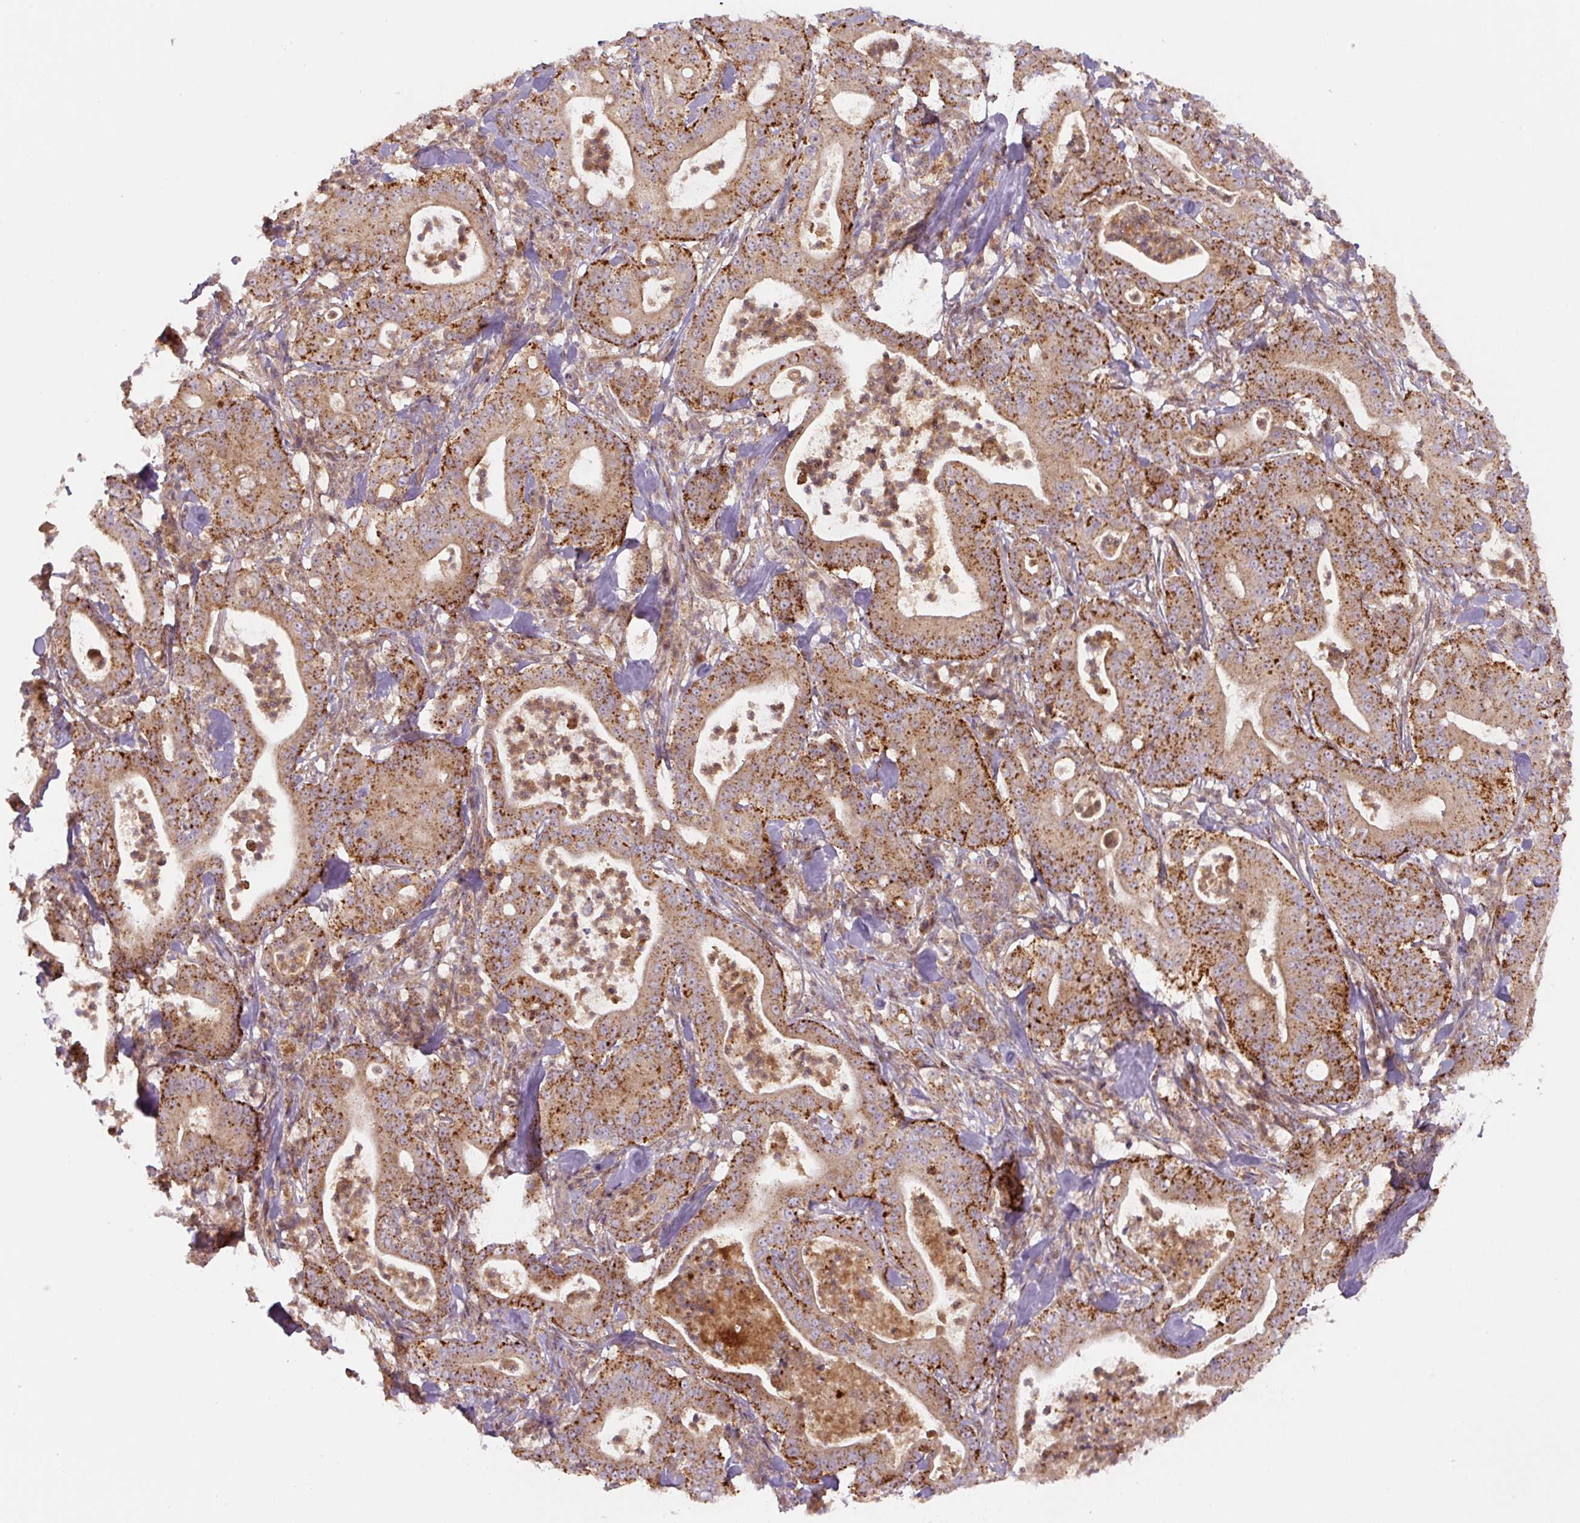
{"staining": {"intensity": "strong", "quantity": ">75%", "location": "cytoplasmic/membranous"}, "tissue": "pancreatic cancer", "cell_type": "Tumor cells", "image_type": "cancer", "snomed": [{"axis": "morphology", "description": "Adenocarcinoma, NOS"}, {"axis": "topography", "description": "Pancreas"}], "caption": "The immunohistochemical stain labels strong cytoplasmic/membranous expression in tumor cells of adenocarcinoma (pancreatic) tissue.", "gene": "ZSWIM7", "patient": {"sex": "male", "age": 71}}